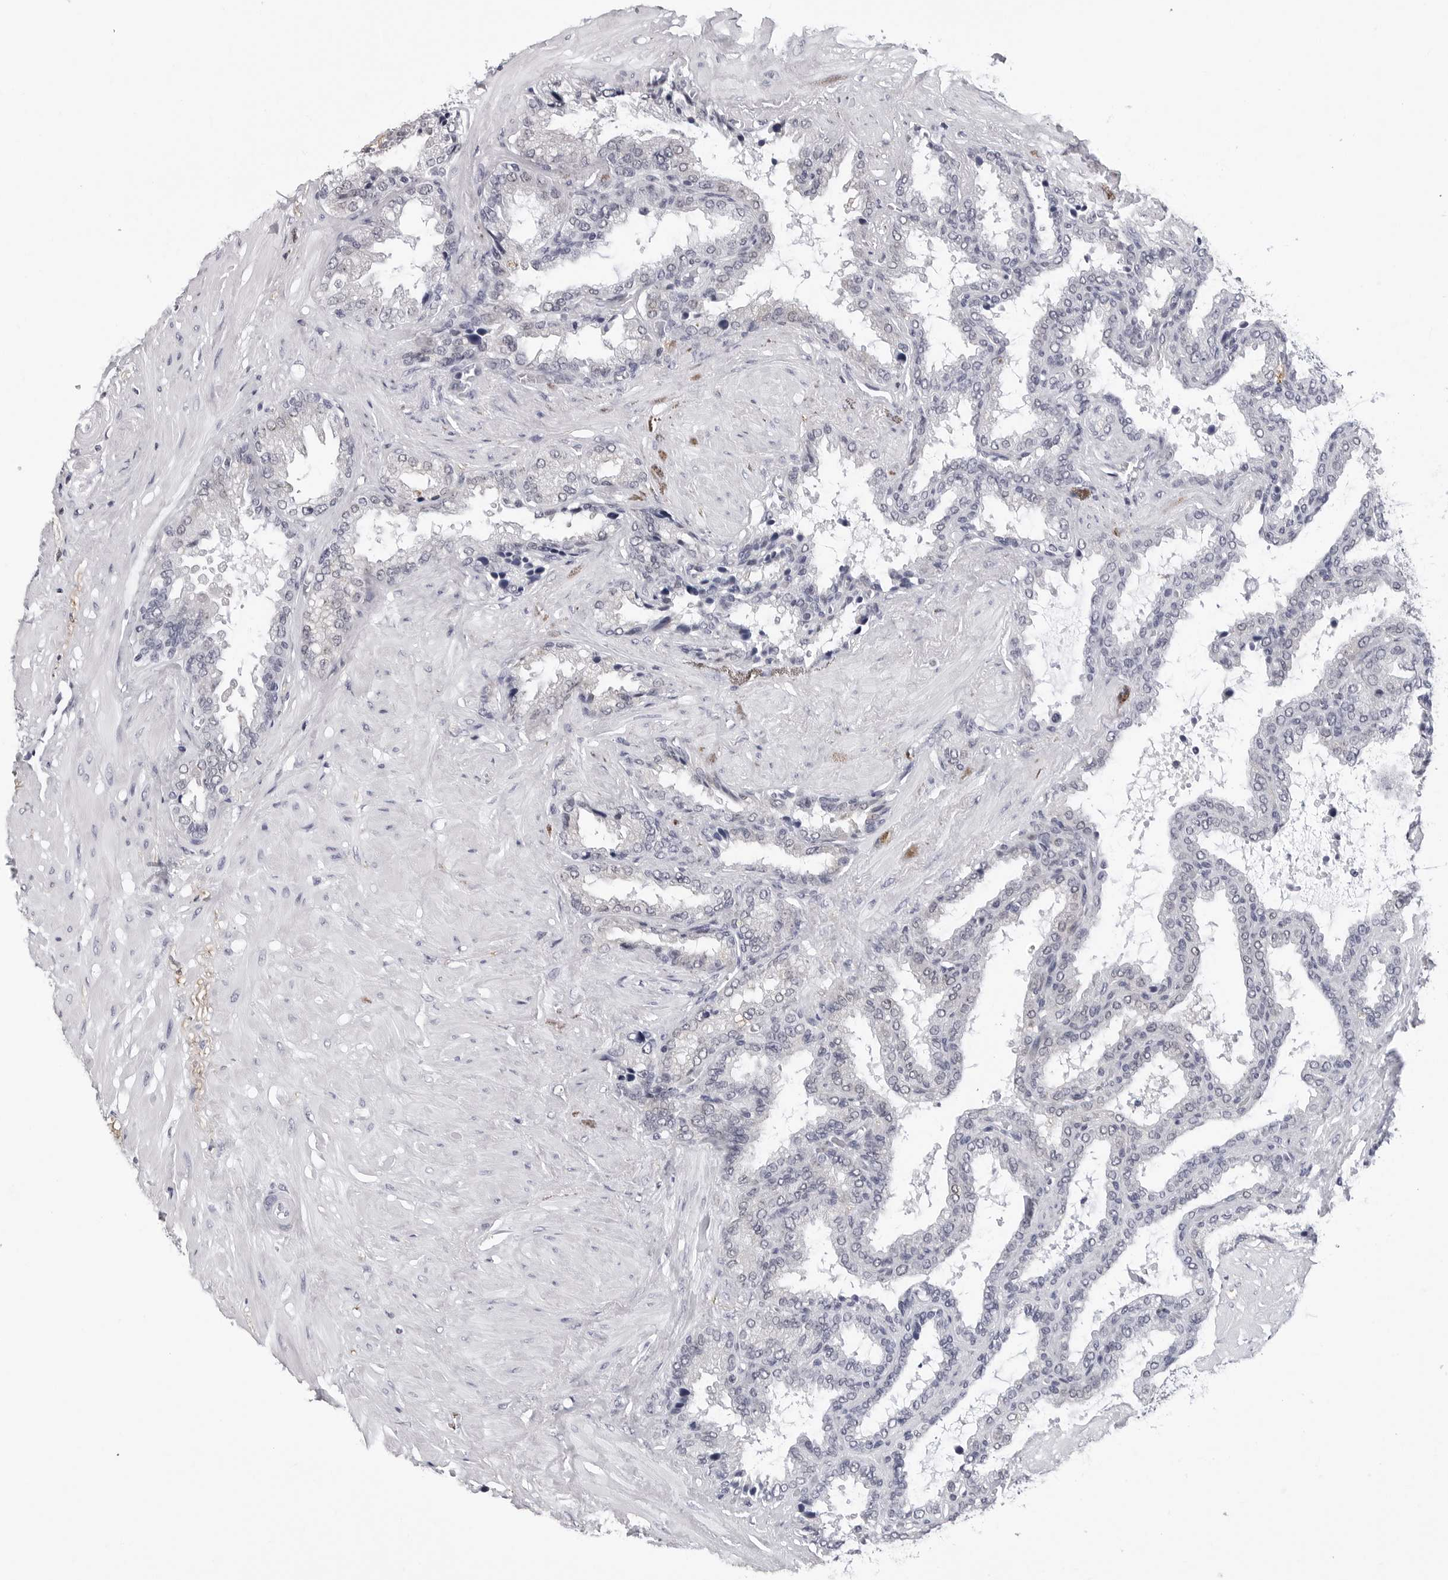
{"staining": {"intensity": "negative", "quantity": "none", "location": "none"}, "tissue": "seminal vesicle", "cell_type": "Glandular cells", "image_type": "normal", "snomed": [{"axis": "morphology", "description": "Normal tissue, NOS"}, {"axis": "topography", "description": "Seminal veicle"}], "caption": "IHC of benign seminal vesicle reveals no staining in glandular cells.", "gene": "GNL2", "patient": {"sex": "male", "age": 46}}